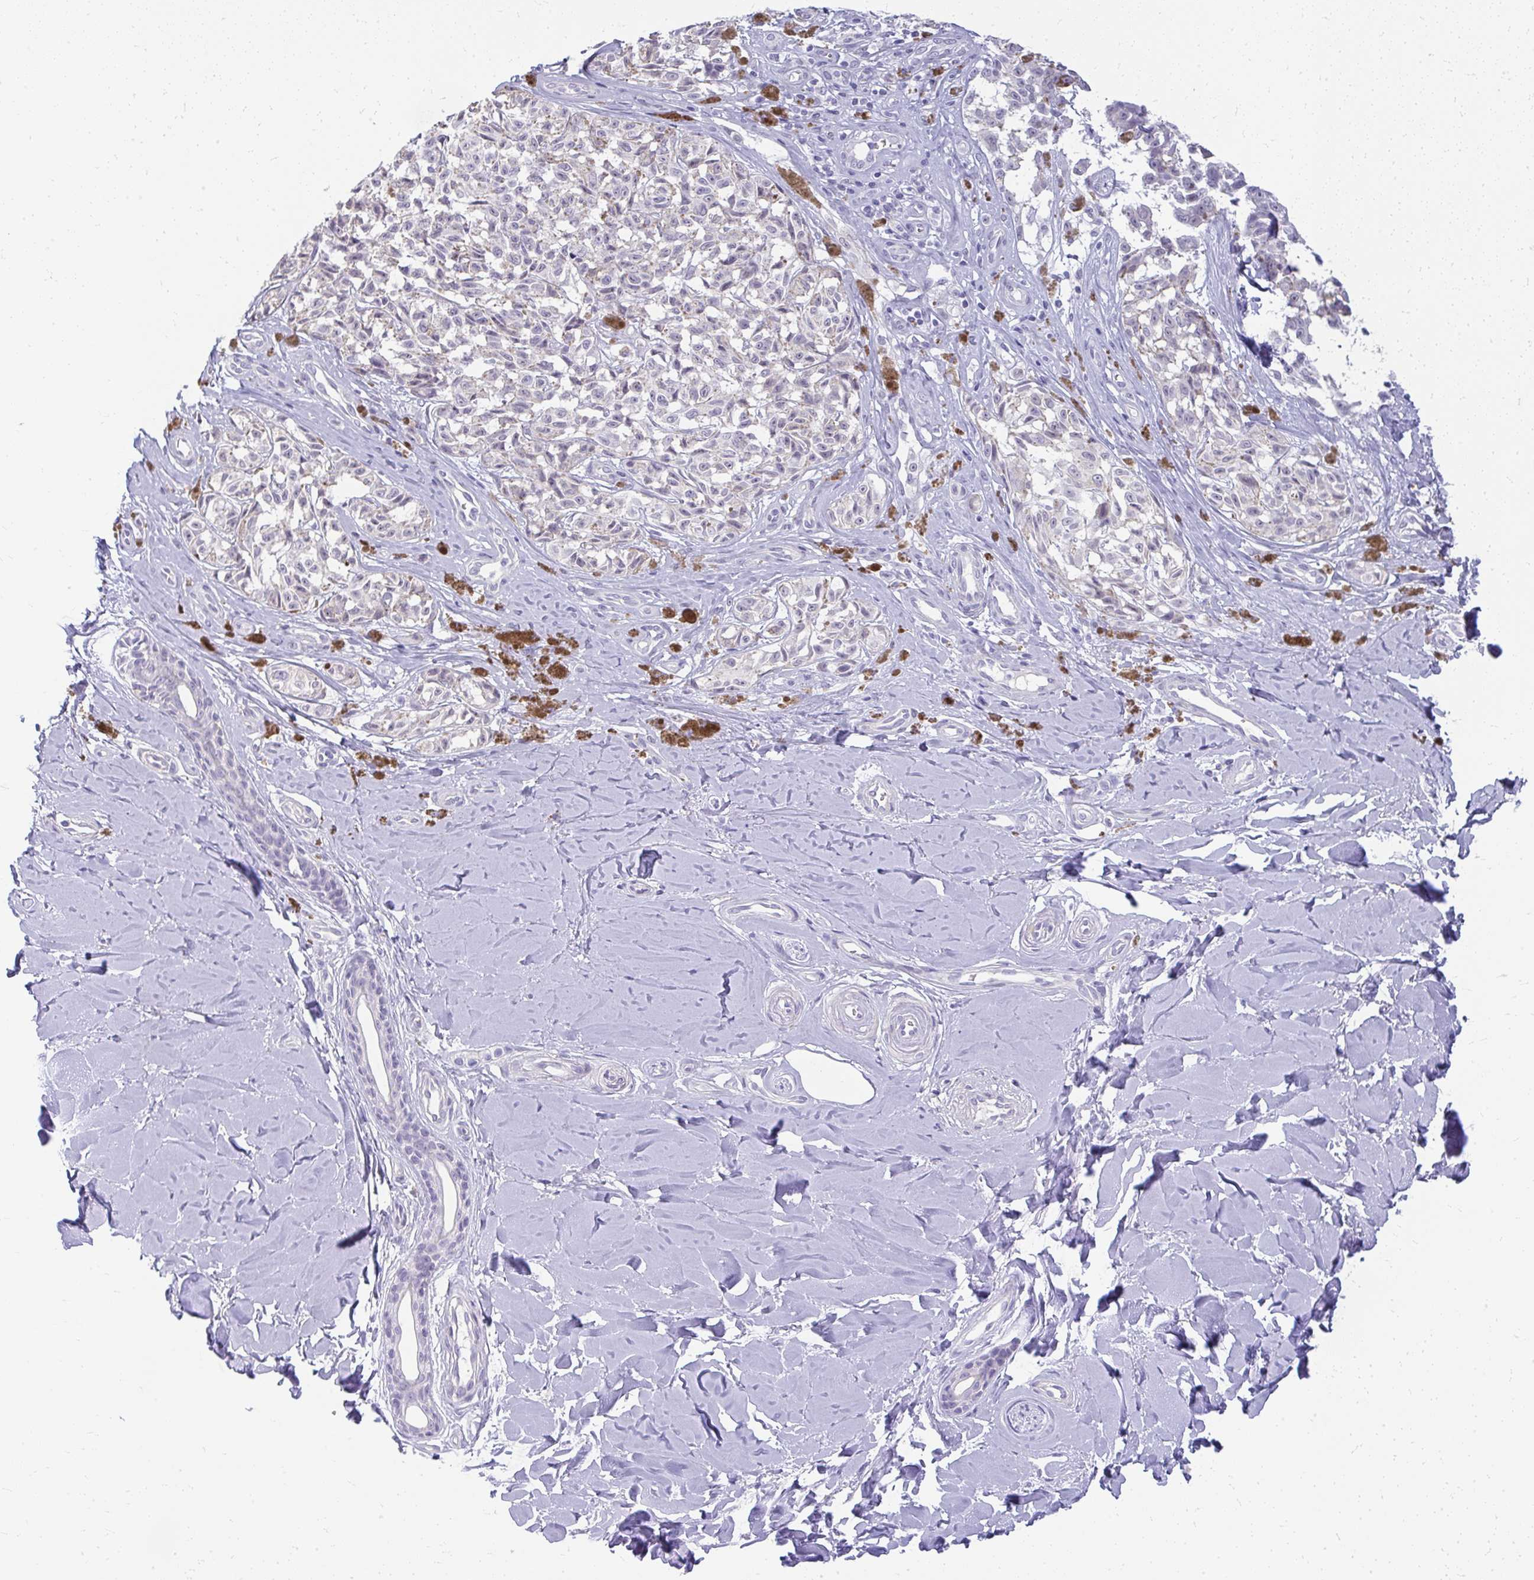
{"staining": {"intensity": "negative", "quantity": "none", "location": "none"}, "tissue": "melanoma", "cell_type": "Tumor cells", "image_type": "cancer", "snomed": [{"axis": "morphology", "description": "Malignant melanoma, NOS"}, {"axis": "topography", "description": "Skin"}], "caption": "Histopathology image shows no significant protein staining in tumor cells of melanoma.", "gene": "TEX33", "patient": {"sex": "female", "age": 65}}